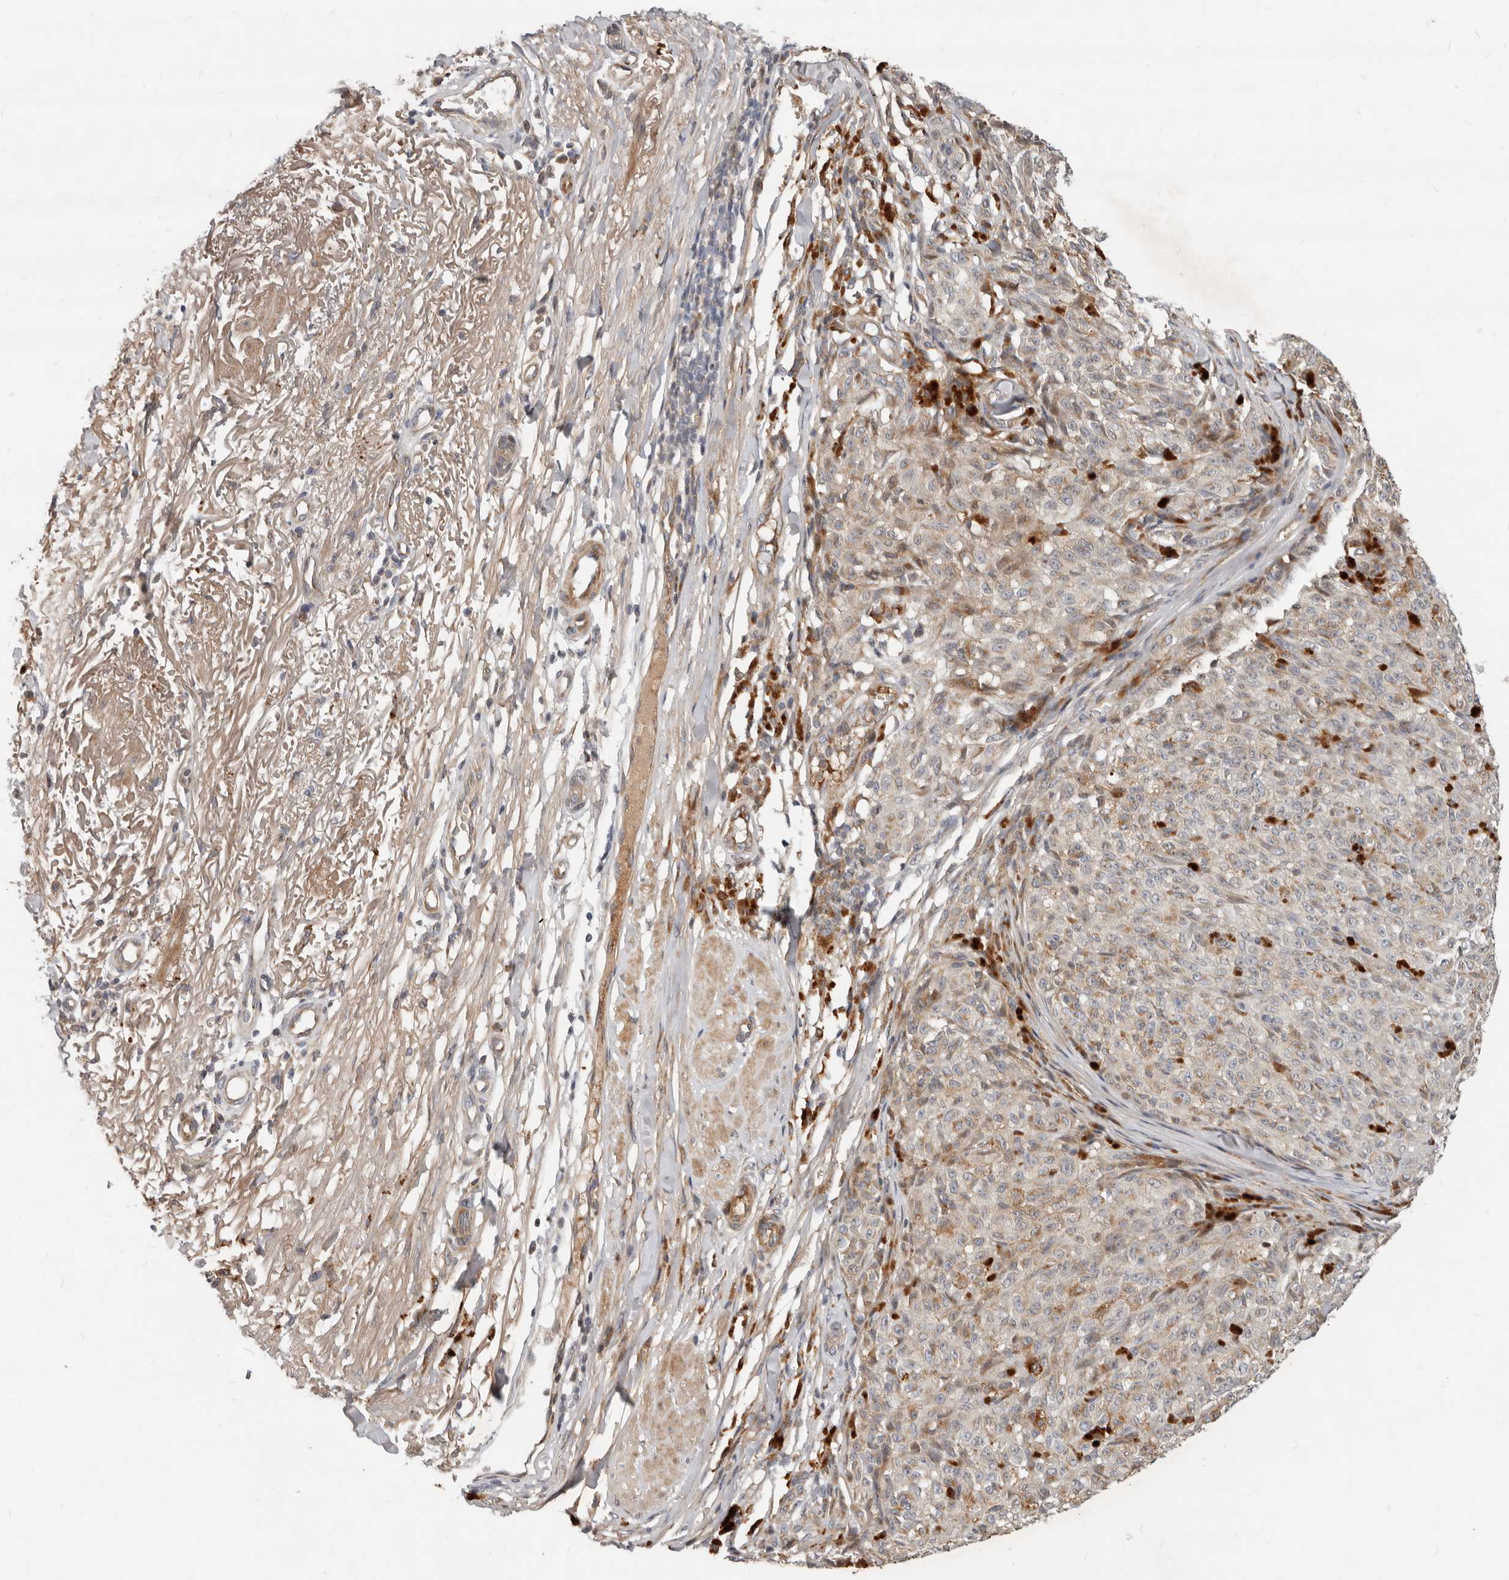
{"staining": {"intensity": "negative", "quantity": "none", "location": "none"}, "tissue": "melanoma", "cell_type": "Tumor cells", "image_type": "cancer", "snomed": [{"axis": "morphology", "description": "Malignant melanoma, NOS"}, {"axis": "topography", "description": "Skin"}], "caption": "The micrograph shows no staining of tumor cells in malignant melanoma.", "gene": "NPY4R", "patient": {"sex": "female", "age": 82}}